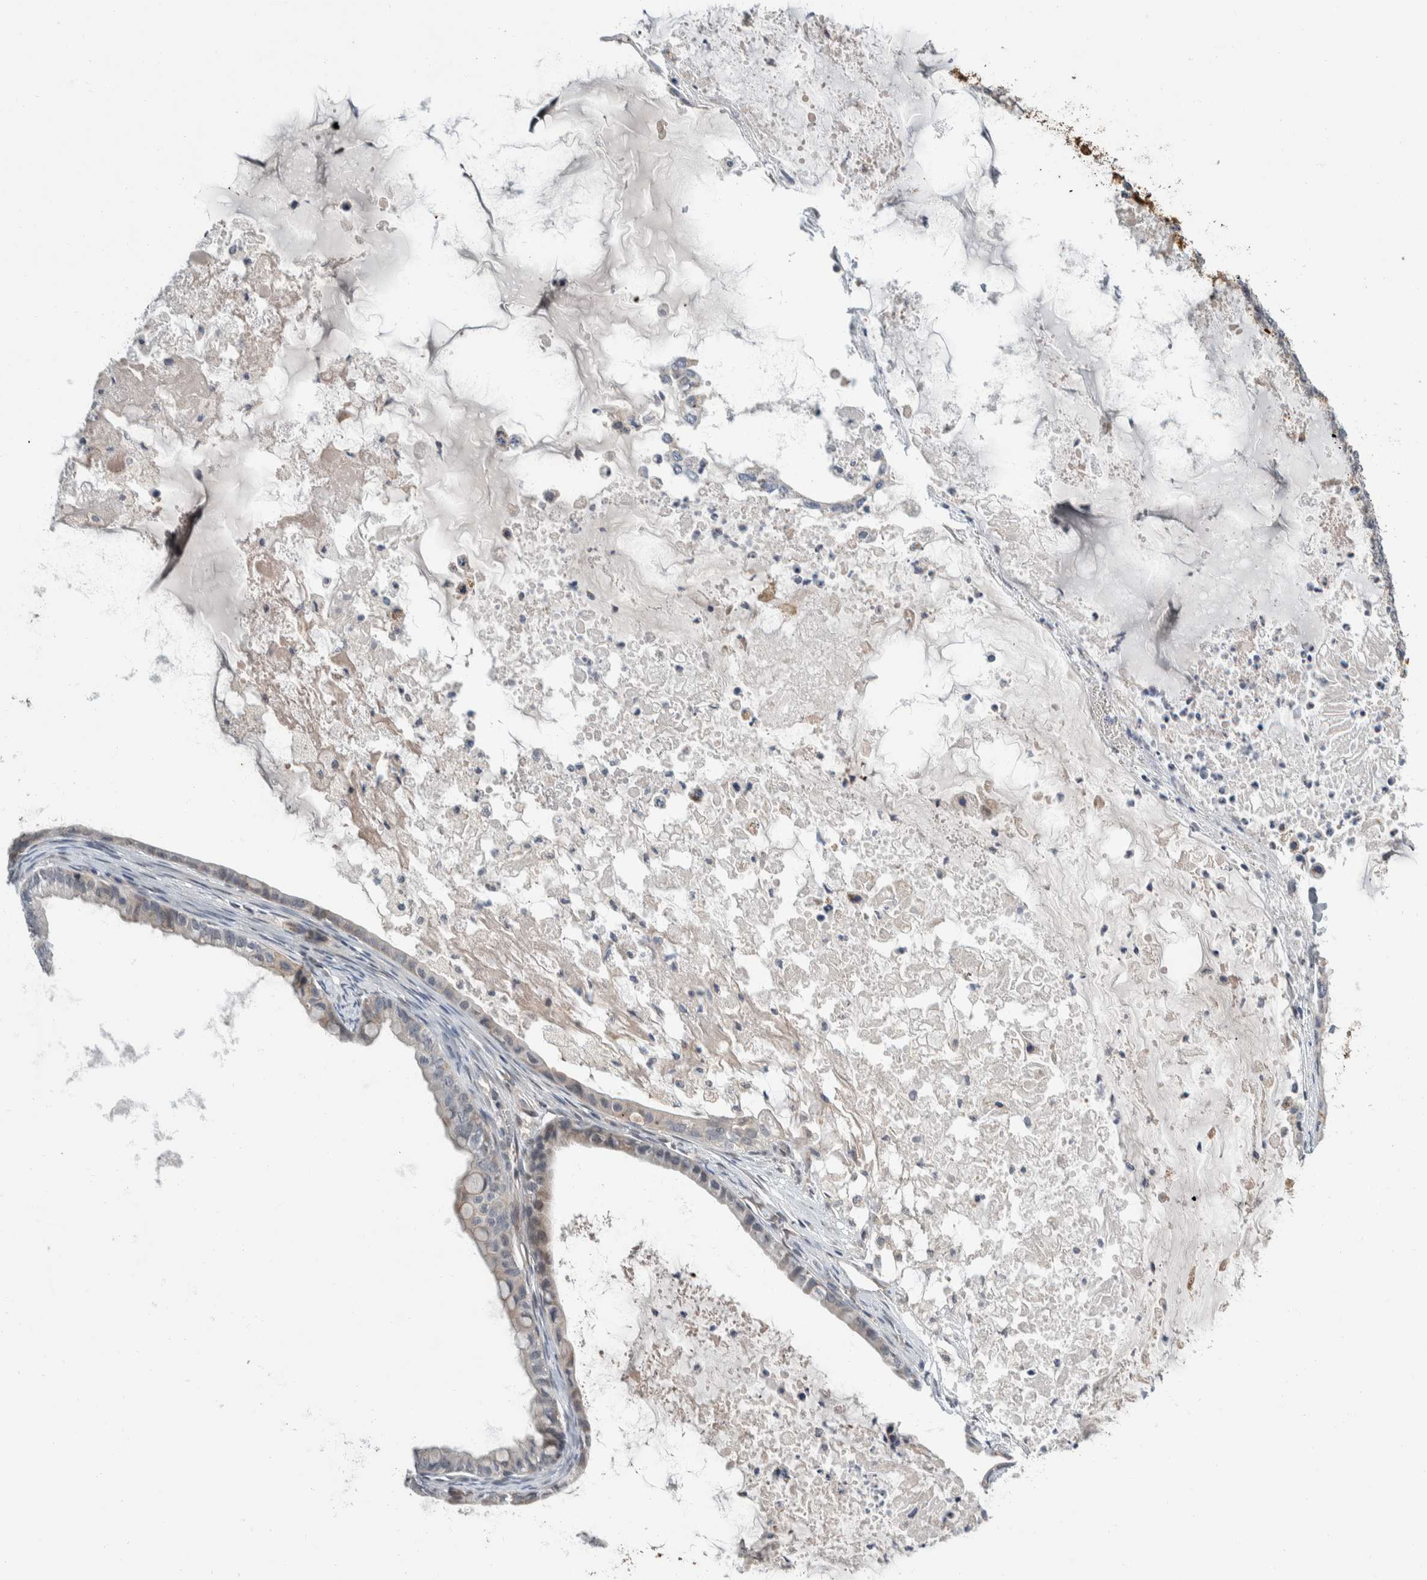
{"staining": {"intensity": "weak", "quantity": "<25%", "location": "cytoplasmic/membranous"}, "tissue": "ovarian cancer", "cell_type": "Tumor cells", "image_type": "cancer", "snomed": [{"axis": "morphology", "description": "Cystadenocarcinoma, mucinous, NOS"}, {"axis": "topography", "description": "Ovary"}], "caption": "Human ovarian cancer (mucinous cystadenocarcinoma) stained for a protein using immunohistochemistry (IHC) reveals no expression in tumor cells.", "gene": "SHPK", "patient": {"sex": "female", "age": 80}}